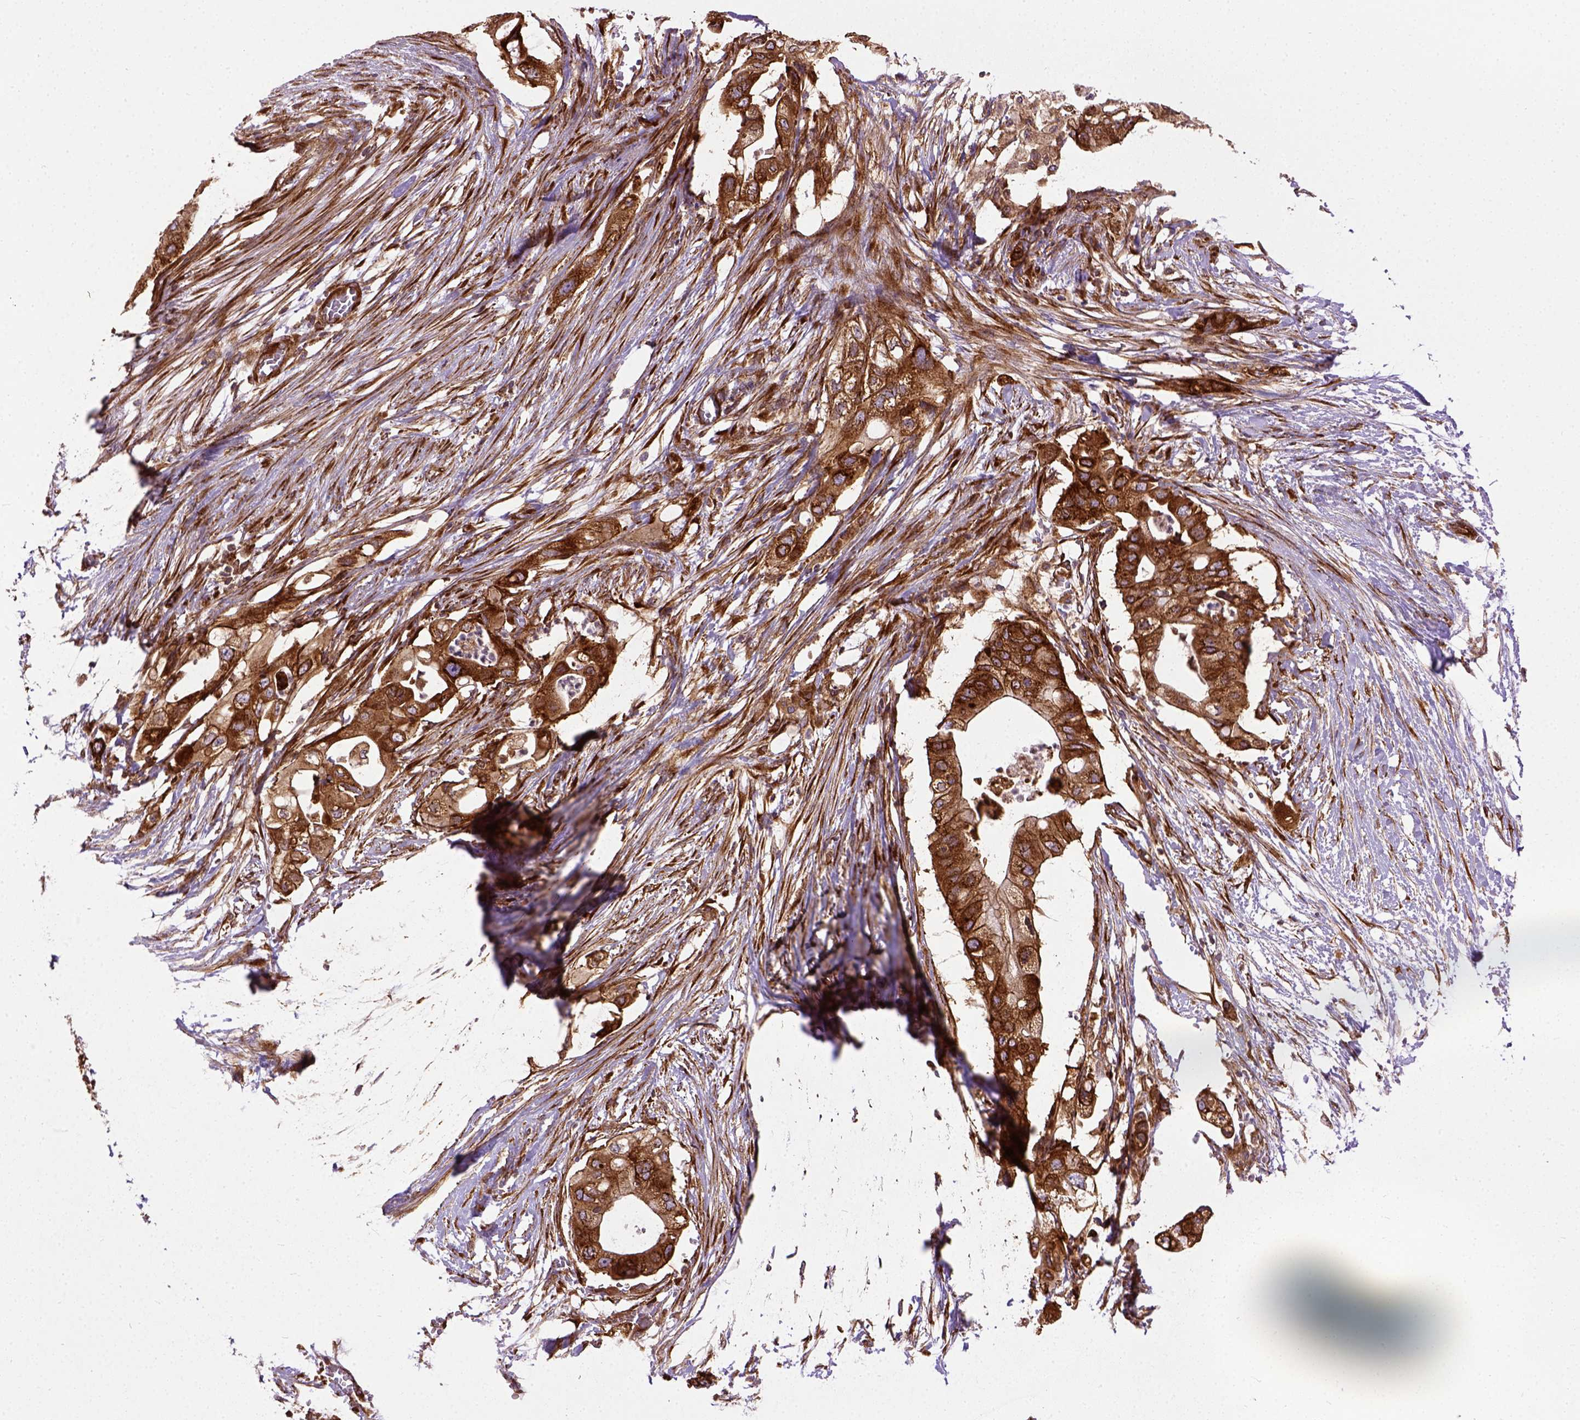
{"staining": {"intensity": "strong", "quantity": ">75%", "location": "cytoplasmic/membranous"}, "tissue": "pancreatic cancer", "cell_type": "Tumor cells", "image_type": "cancer", "snomed": [{"axis": "morphology", "description": "Adenocarcinoma, NOS"}, {"axis": "topography", "description": "Pancreas"}], "caption": "Immunohistochemistry histopathology image of neoplastic tissue: adenocarcinoma (pancreatic) stained using immunohistochemistry (IHC) reveals high levels of strong protein expression localized specifically in the cytoplasmic/membranous of tumor cells, appearing as a cytoplasmic/membranous brown color.", "gene": "CAPRIN1", "patient": {"sex": "female", "age": 72}}